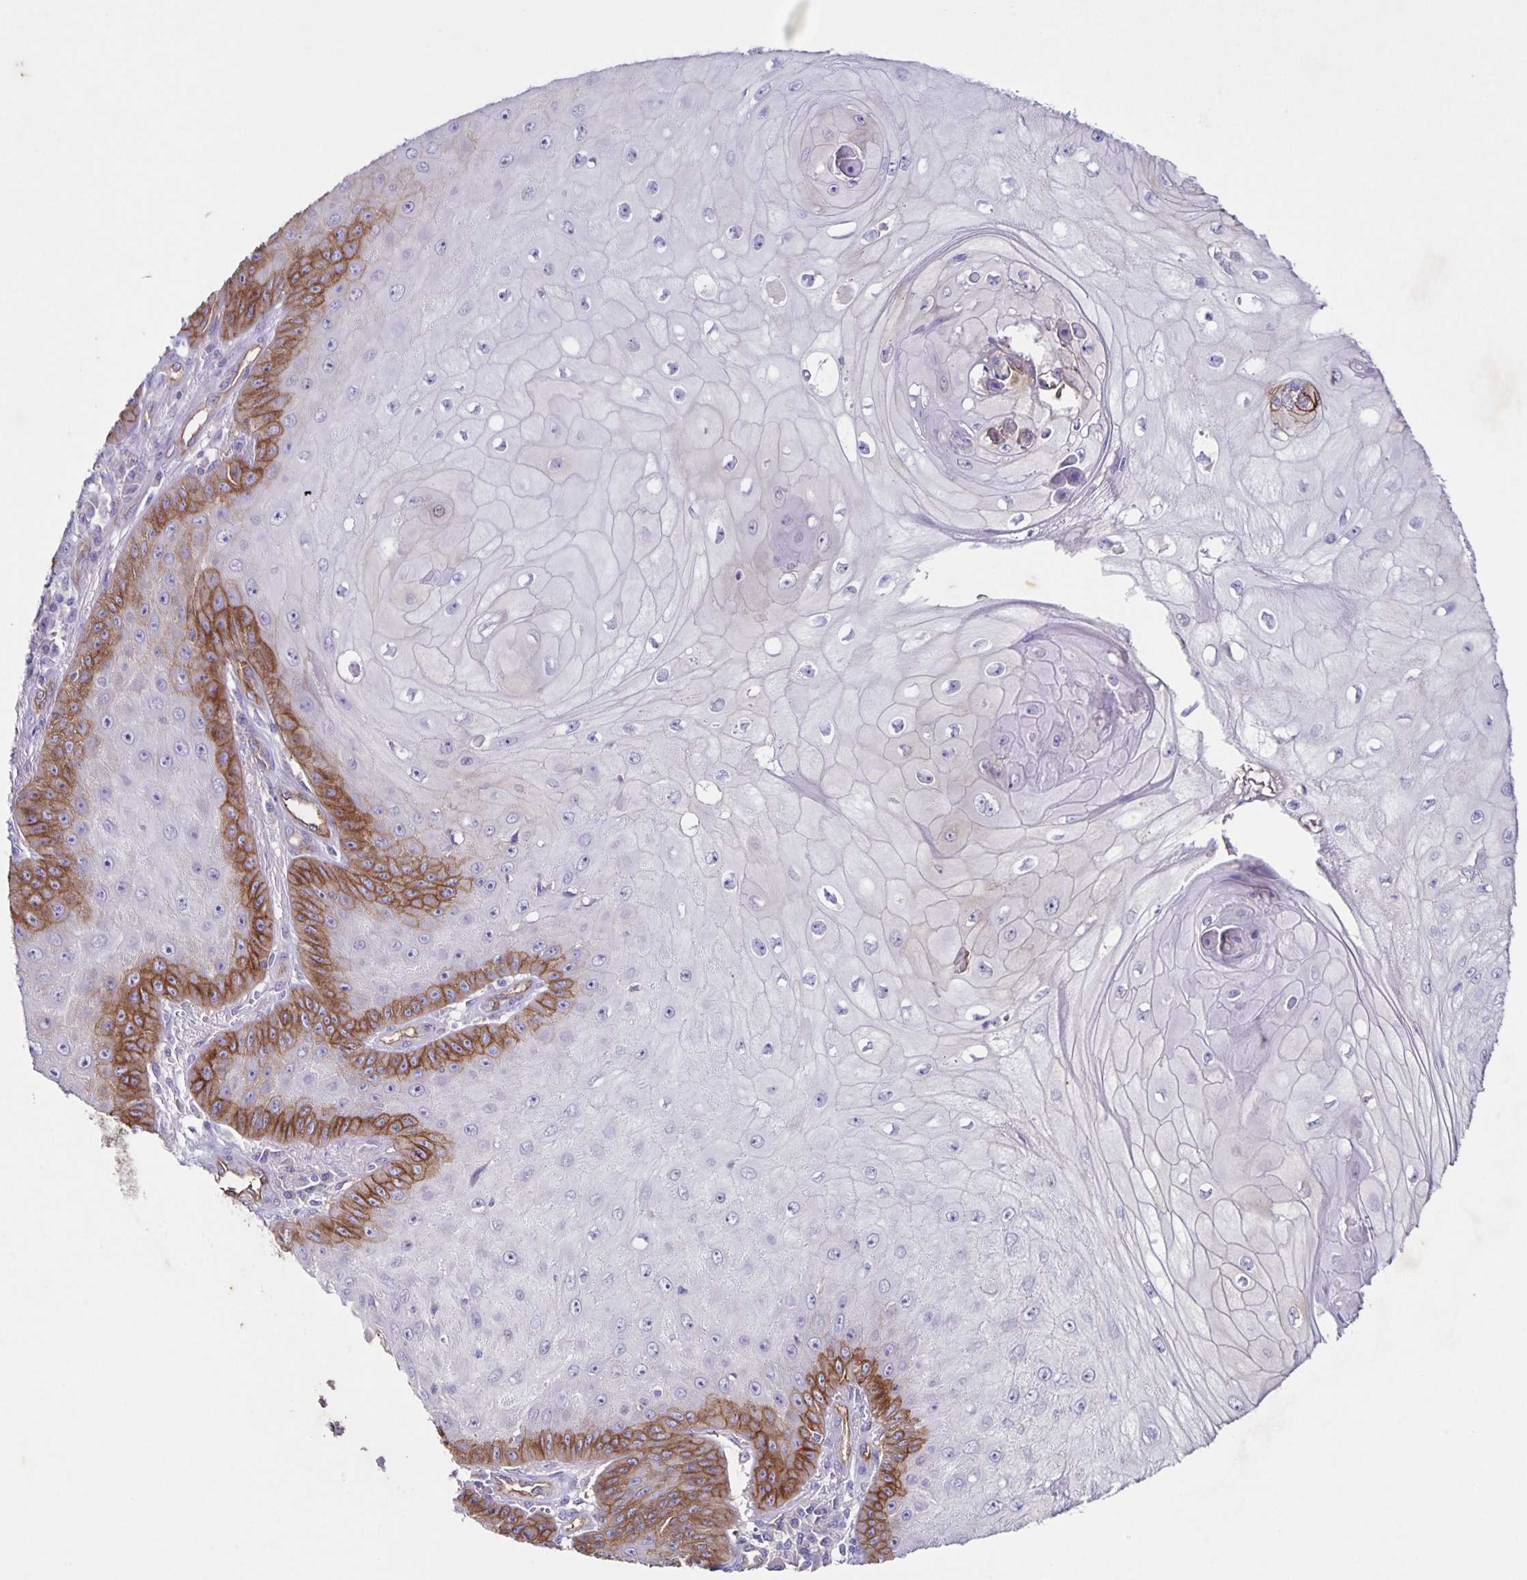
{"staining": {"intensity": "moderate", "quantity": "<25%", "location": "cytoplasmic/membranous"}, "tissue": "skin cancer", "cell_type": "Tumor cells", "image_type": "cancer", "snomed": [{"axis": "morphology", "description": "Squamous cell carcinoma, NOS"}, {"axis": "topography", "description": "Skin"}], "caption": "This micrograph displays skin cancer stained with immunohistochemistry (IHC) to label a protein in brown. The cytoplasmic/membranous of tumor cells show moderate positivity for the protein. Nuclei are counter-stained blue.", "gene": "ITGA2", "patient": {"sex": "male", "age": 70}}